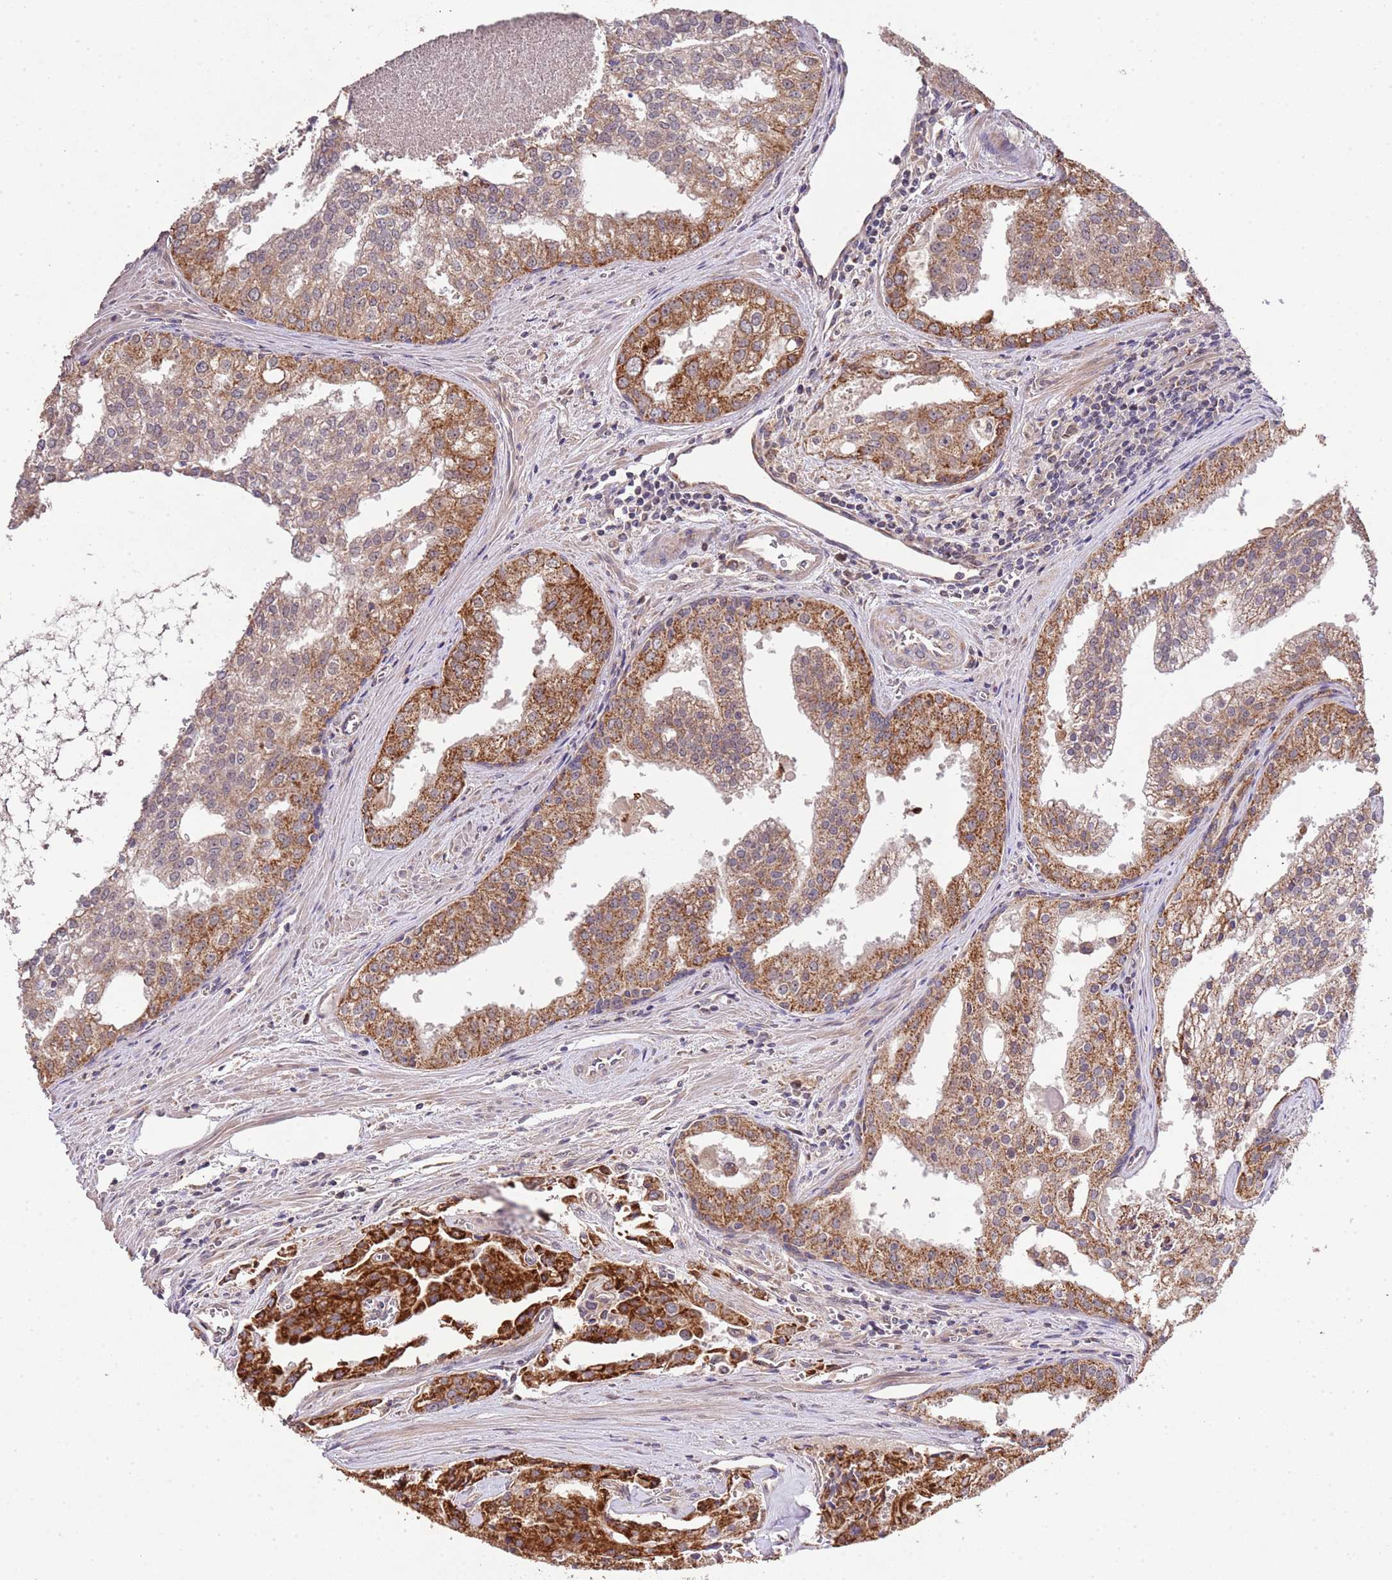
{"staining": {"intensity": "strong", "quantity": ">75%", "location": "cytoplasmic/membranous"}, "tissue": "prostate cancer", "cell_type": "Tumor cells", "image_type": "cancer", "snomed": [{"axis": "morphology", "description": "Adenocarcinoma, High grade"}, {"axis": "topography", "description": "Prostate"}], "caption": "Immunohistochemistry (IHC) of human prostate adenocarcinoma (high-grade) shows high levels of strong cytoplasmic/membranous positivity in about >75% of tumor cells.", "gene": "IVD", "patient": {"sex": "male", "age": 68}}